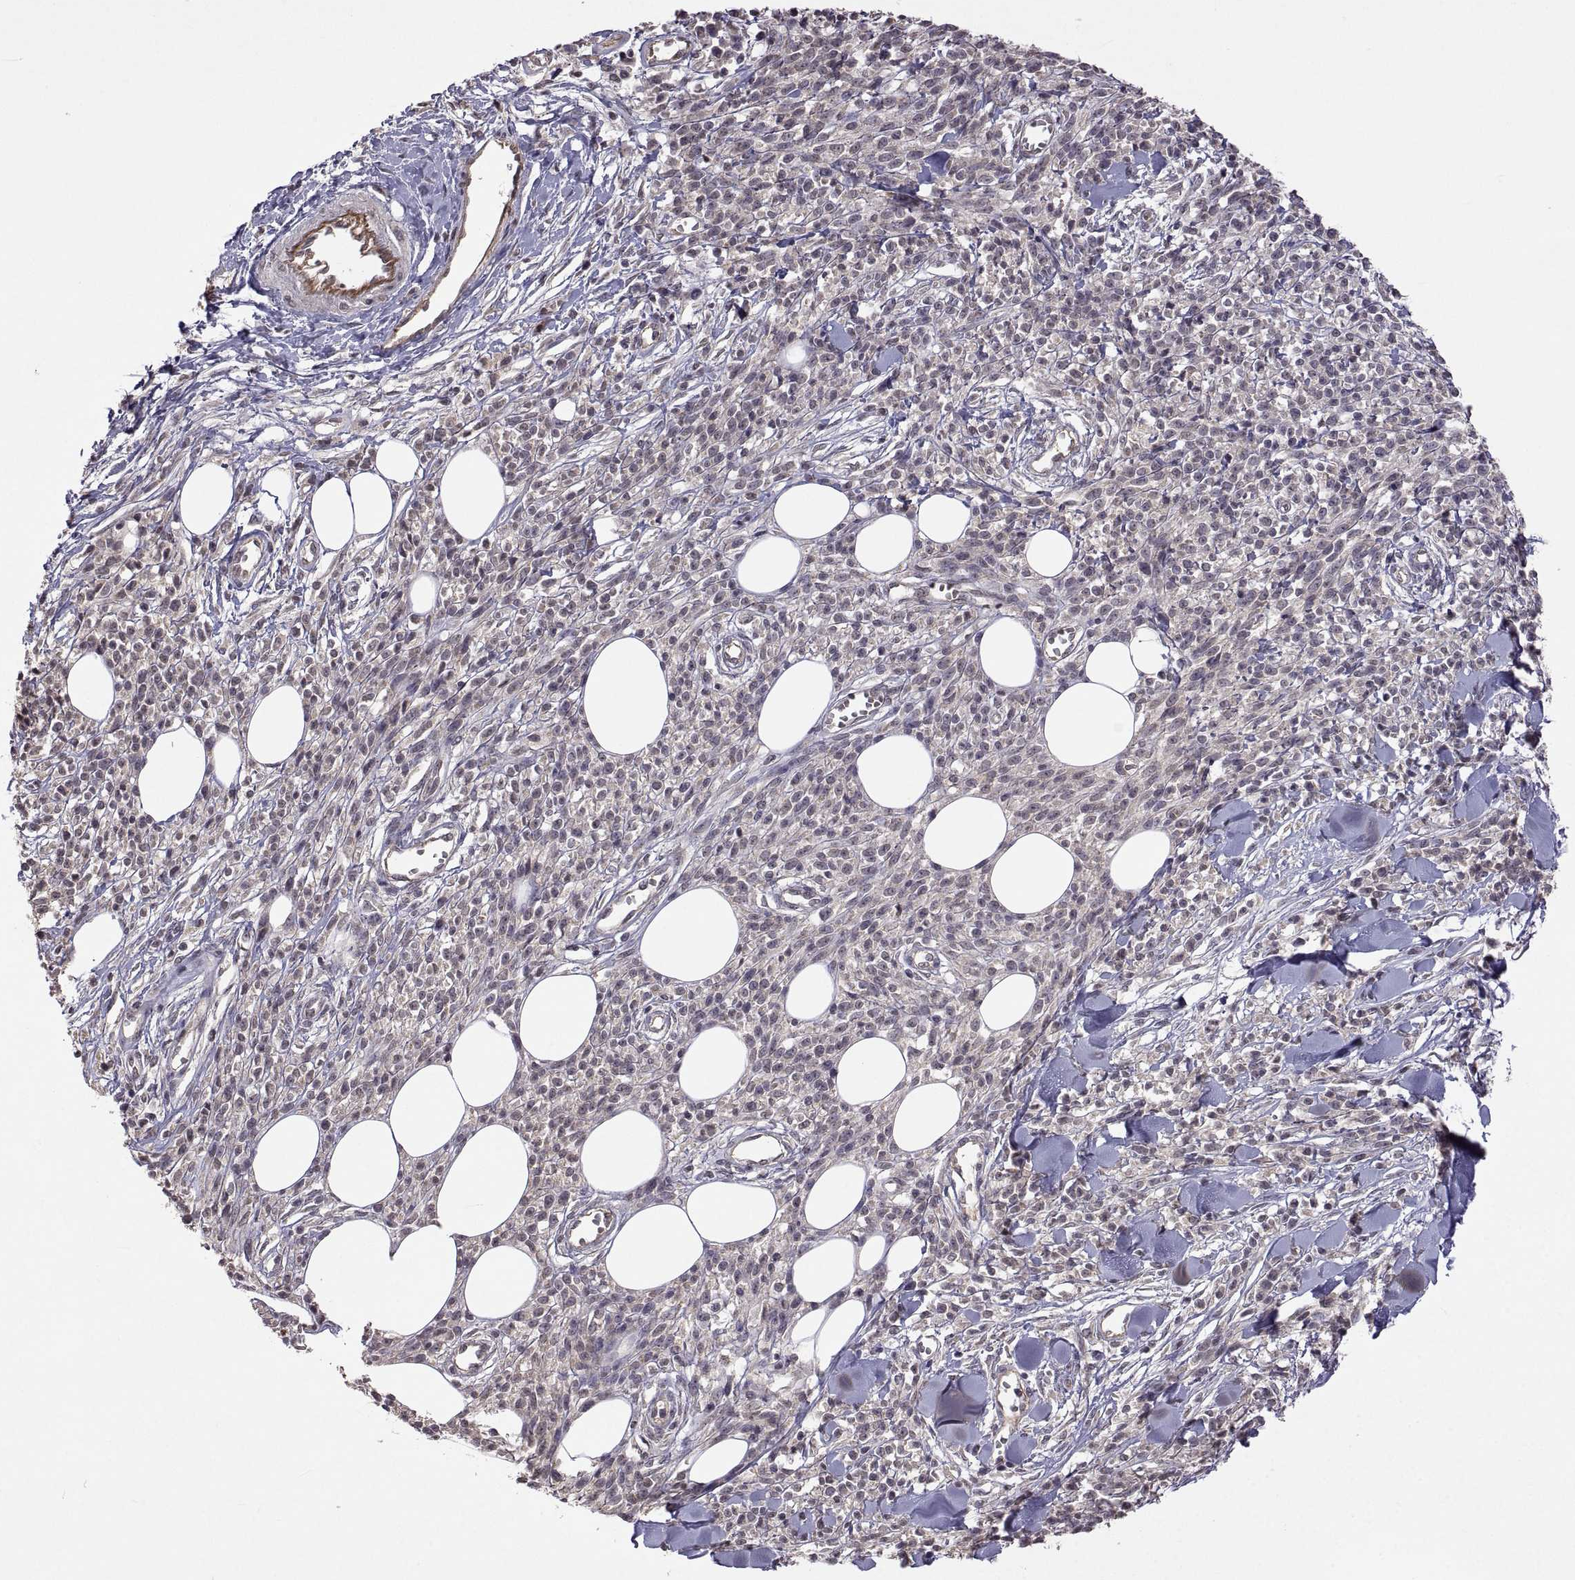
{"staining": {"intensity": "negative", "quantity": "none", "location": "none"}, "tissue": "melanoma", "cell_type": "Tumor cells", "image_type": "cancer", "snomed": [{"axis": "morphology", "description": "Malignant melanoma, NOS"}, {"axis": "topography", "description": "Skin"}, {"axis": "topography", "description": "Skin of trunk"}], "caption": "Tumor cells are negative for protein expression in human melanoma.", "gene": "LAMA1", "patient": {"sex": "male", "age": 74}}